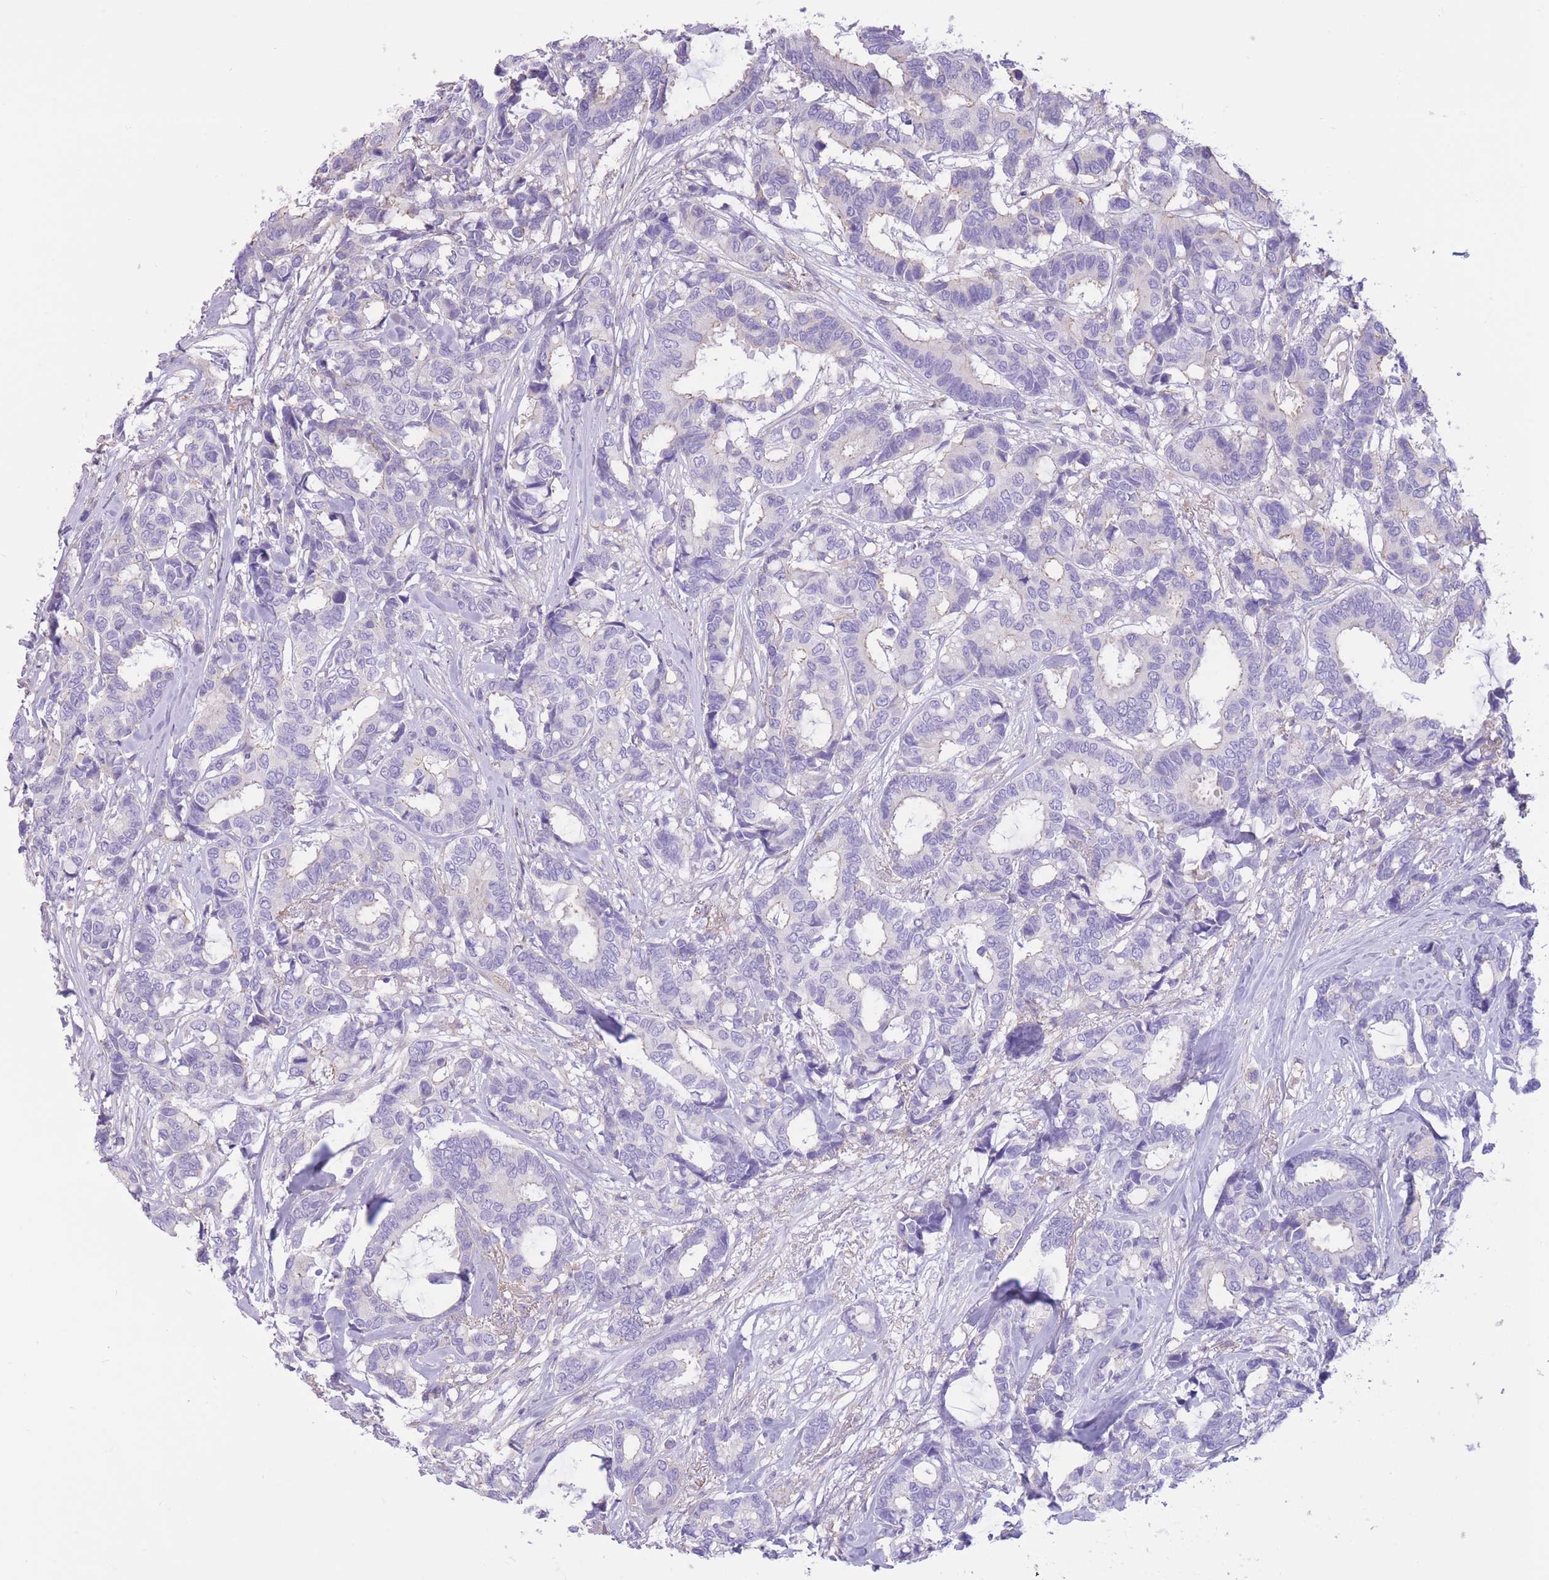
{"staining": {"intensity": "negative", "quantity": "none", "location": "none"}, "tissue": "breast cancer", "cell_type": "Tumor cells", "image_type": "cancer", "snomed": [{"axis": "morphology", "description": "Duct carcinoma"}, {"axis": "topography", "description": "Breast"}], "caption": "An immunohistochemistry histopathology image of breast cancer is shown. There is no staining in tumor cells of breast cancer. (Stains: DAB (3,3'-diaminobenzidine) immunohistochemistry with hematoxylin counter stain, Microscopy: brightfield microscopy at high magnification).", "gene": "PDHA1", "patient": {"sex": "female", "age": 87}}